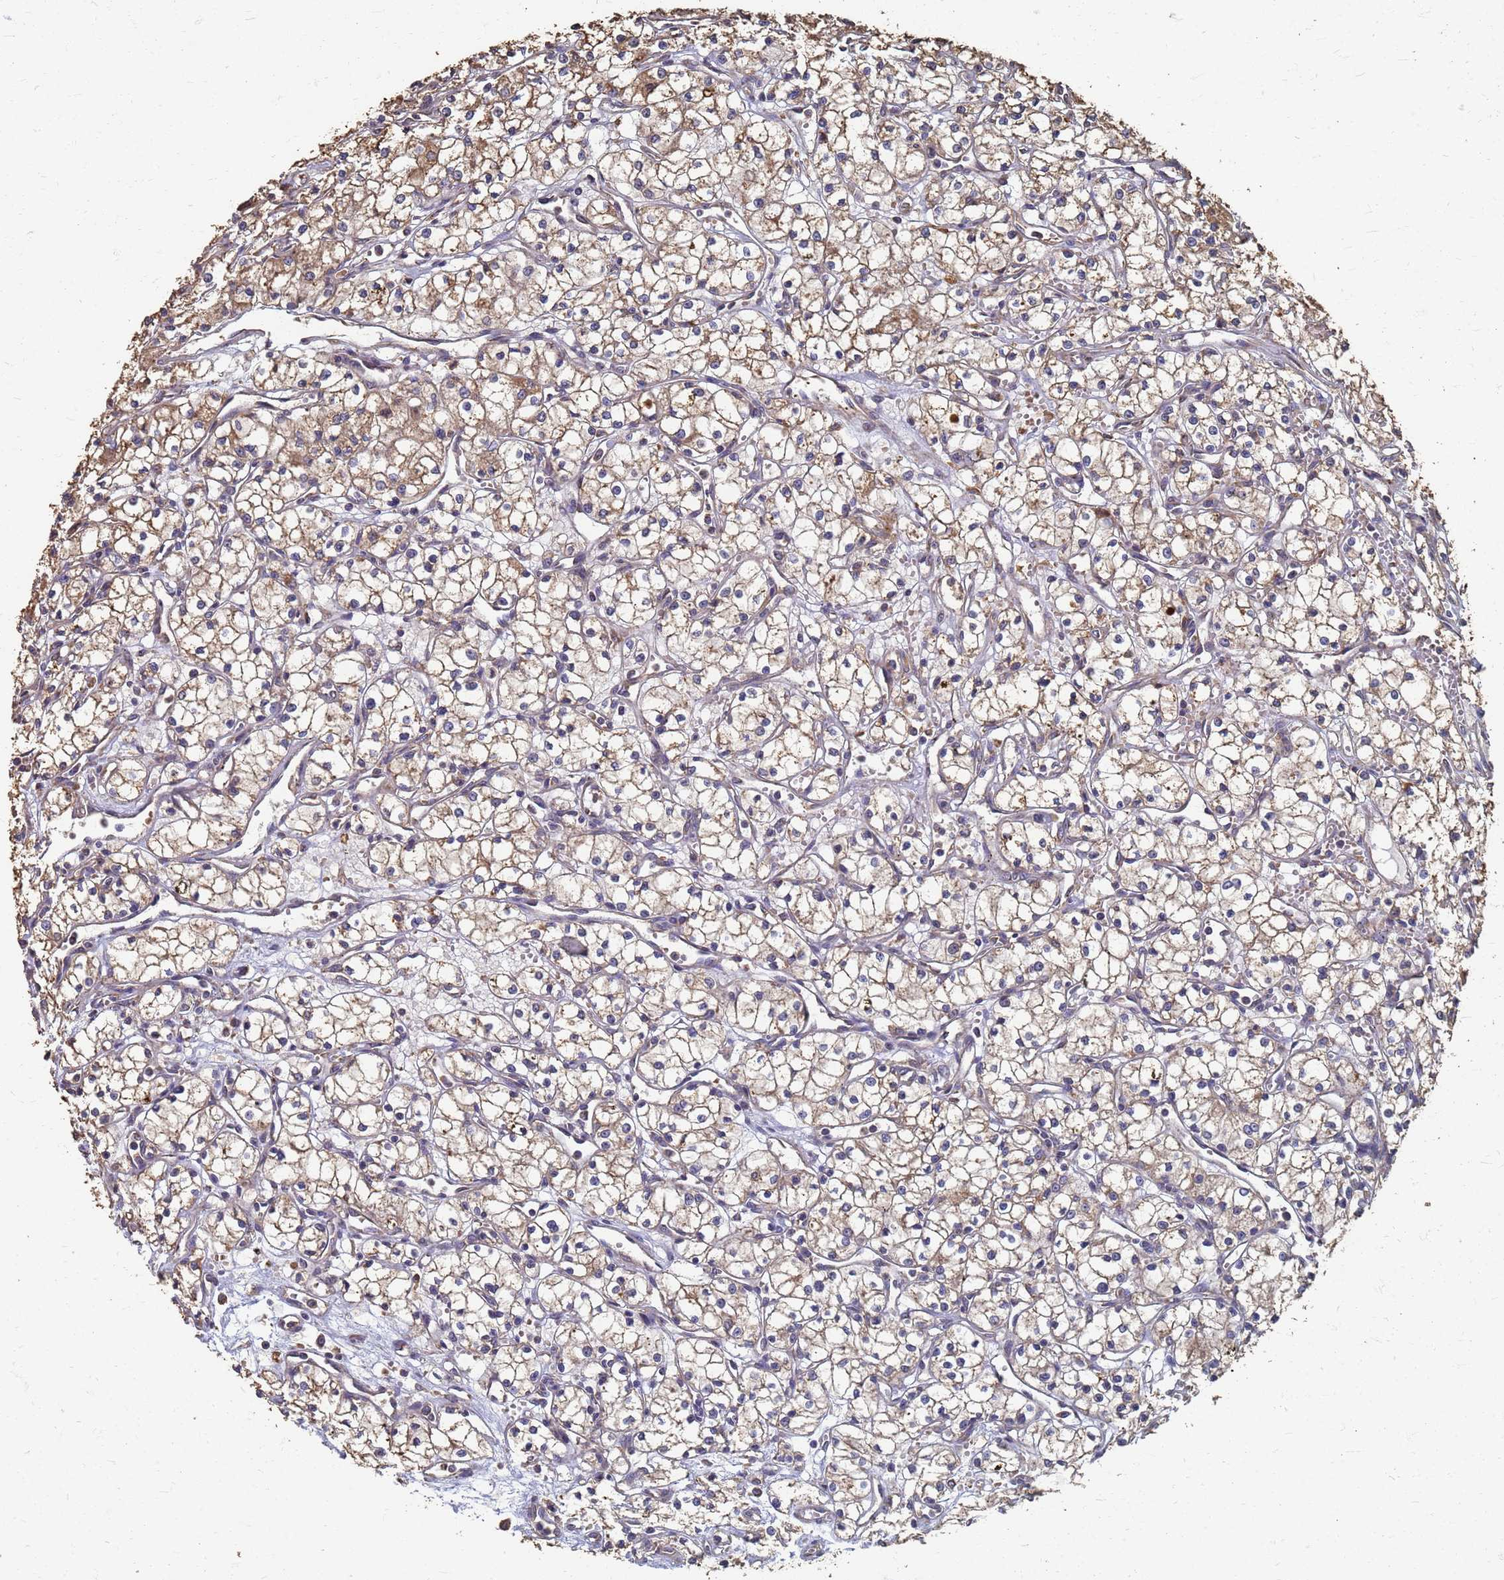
{"staining": {"intensity": "moderate", "quantity": ">75%", "location": "cytoplasmic/membranous"}, "tissue": "renal cancer", "cell_type": "Tumor cells", "image_type": "cancer", "snomed": [{"axis": "morphology", "description": "Adenocarcinoma, NOS"}, {"axis": "topography", "description": "Kidney"}], "caption": "This image reveals adenocarcinoma (renal) stained with immunohistochemistry to label a protein in brown. The cytoplasmic/membranous of tumor cells show moderate positivity for the protein. Nuclei are counter-stained blue.", "gene": "DPH5", "patient": {"sex": "male", "age": 59}}